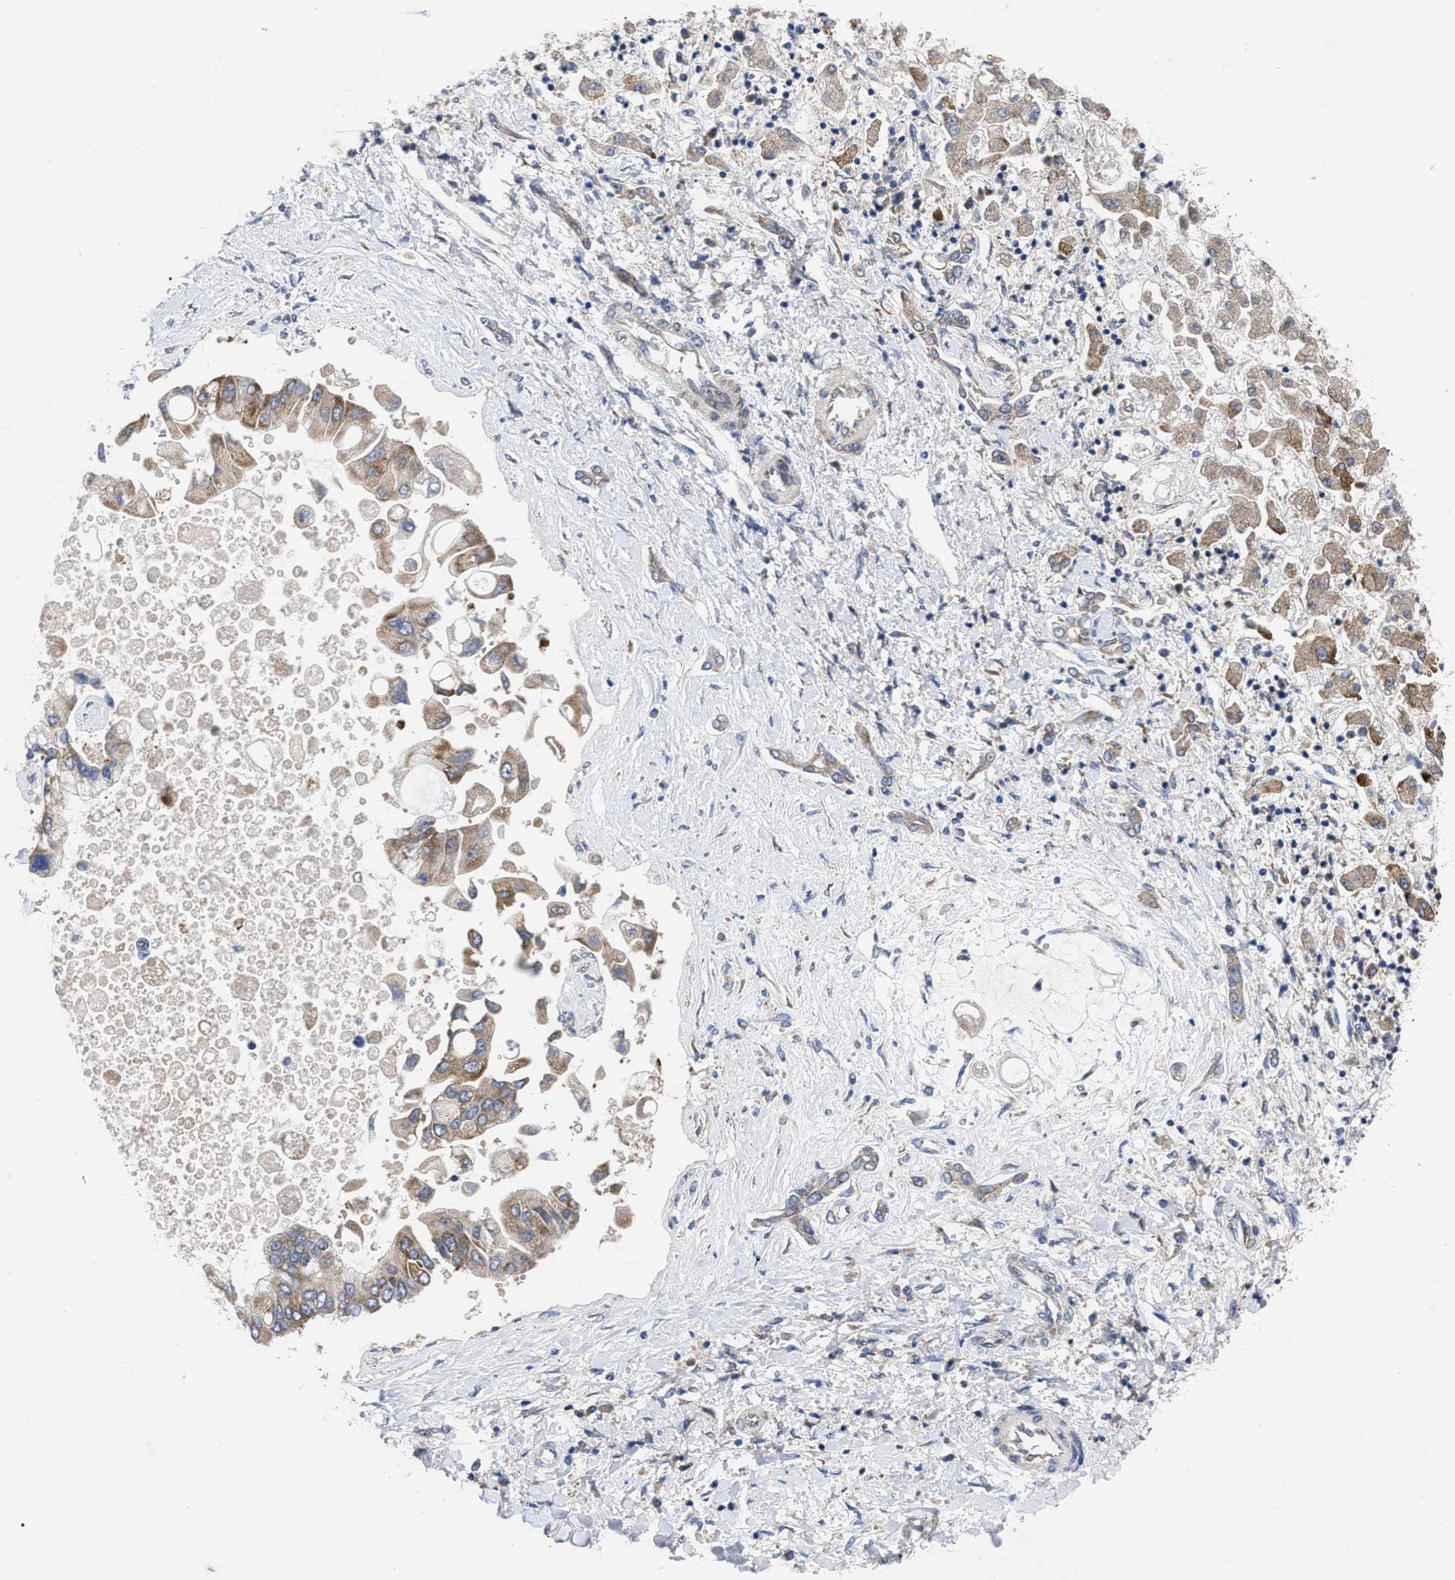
{"staining": {"intensity": "moderate", "quantity": ">75%", "location": "cytoplasmic/membranous"}, "tissue": "liver cancer", "cell_type": "Tumor cells", "image_type": "cancer", "snomed": [{"axis": "morphology", "description": "Cholangiocarcinoma"}, {"axis": "topography", "description": "Liver"}], "caption": "Immunohistochemistry of human liver cancer (cholangiocarcinoma) displays medium levels of moderate cytoplasmic/membranous expression in approximately >75% of tumor cells.", "gene": "TCP1", "patient": {"sex": "male", "age": 50}}